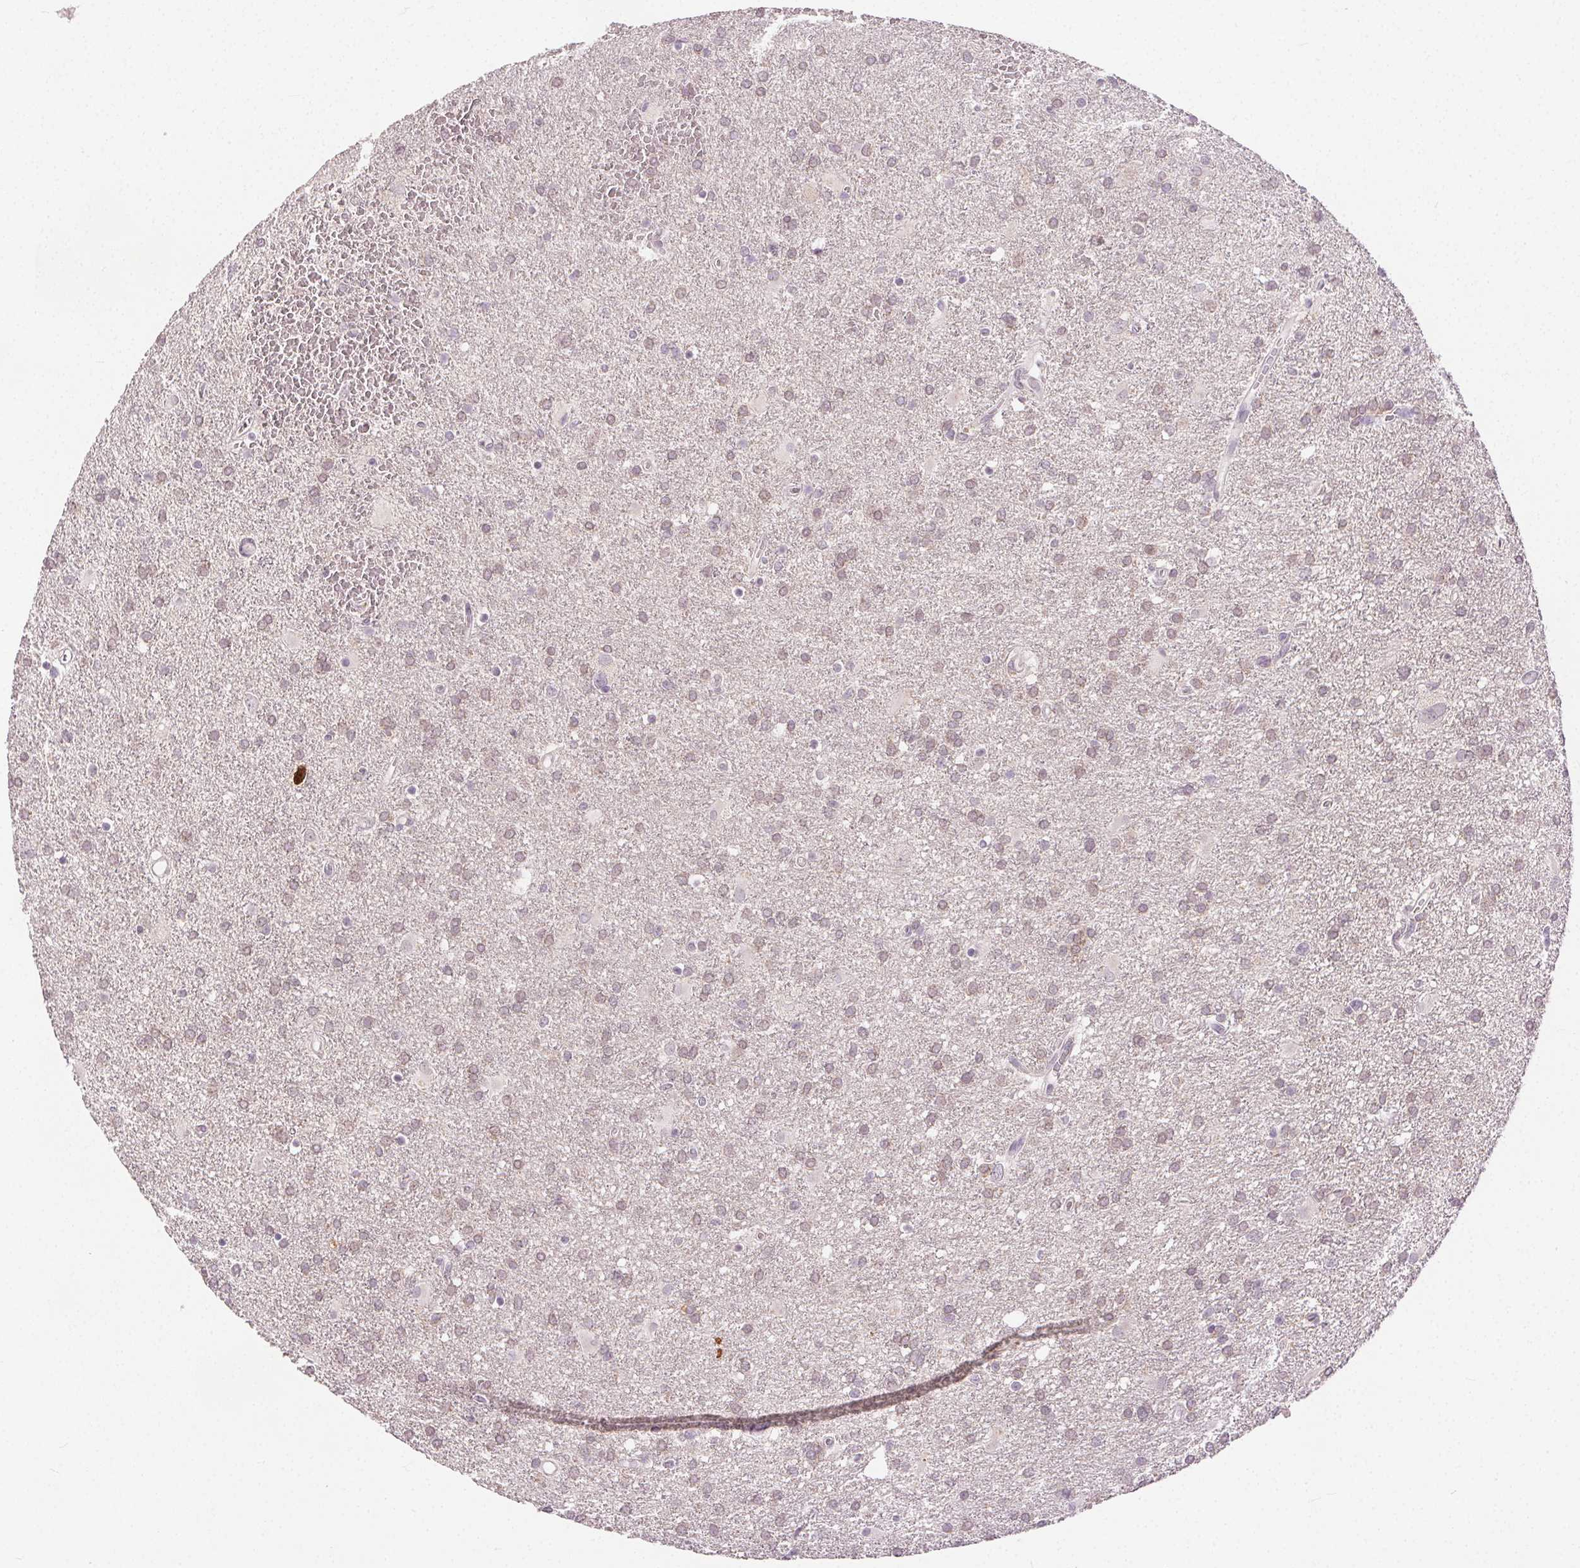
{"staining": {"intensity": "negative", "quantity": "none", "location": "none"}, "tissue": "glioma", "cell_type": "Tumor cells", "image_type": "cancer", "snomed": [{"axis": "morphology", "description": "Glioma, malignant, Low grade"}, {"axis": "topography", "description": "Brain"}], "caption": "Protein analysis of glioma exhibits no significant positivity in tumor cells.", "gene": "ANLN", "patient": {"sex": "male", "age": 66}}